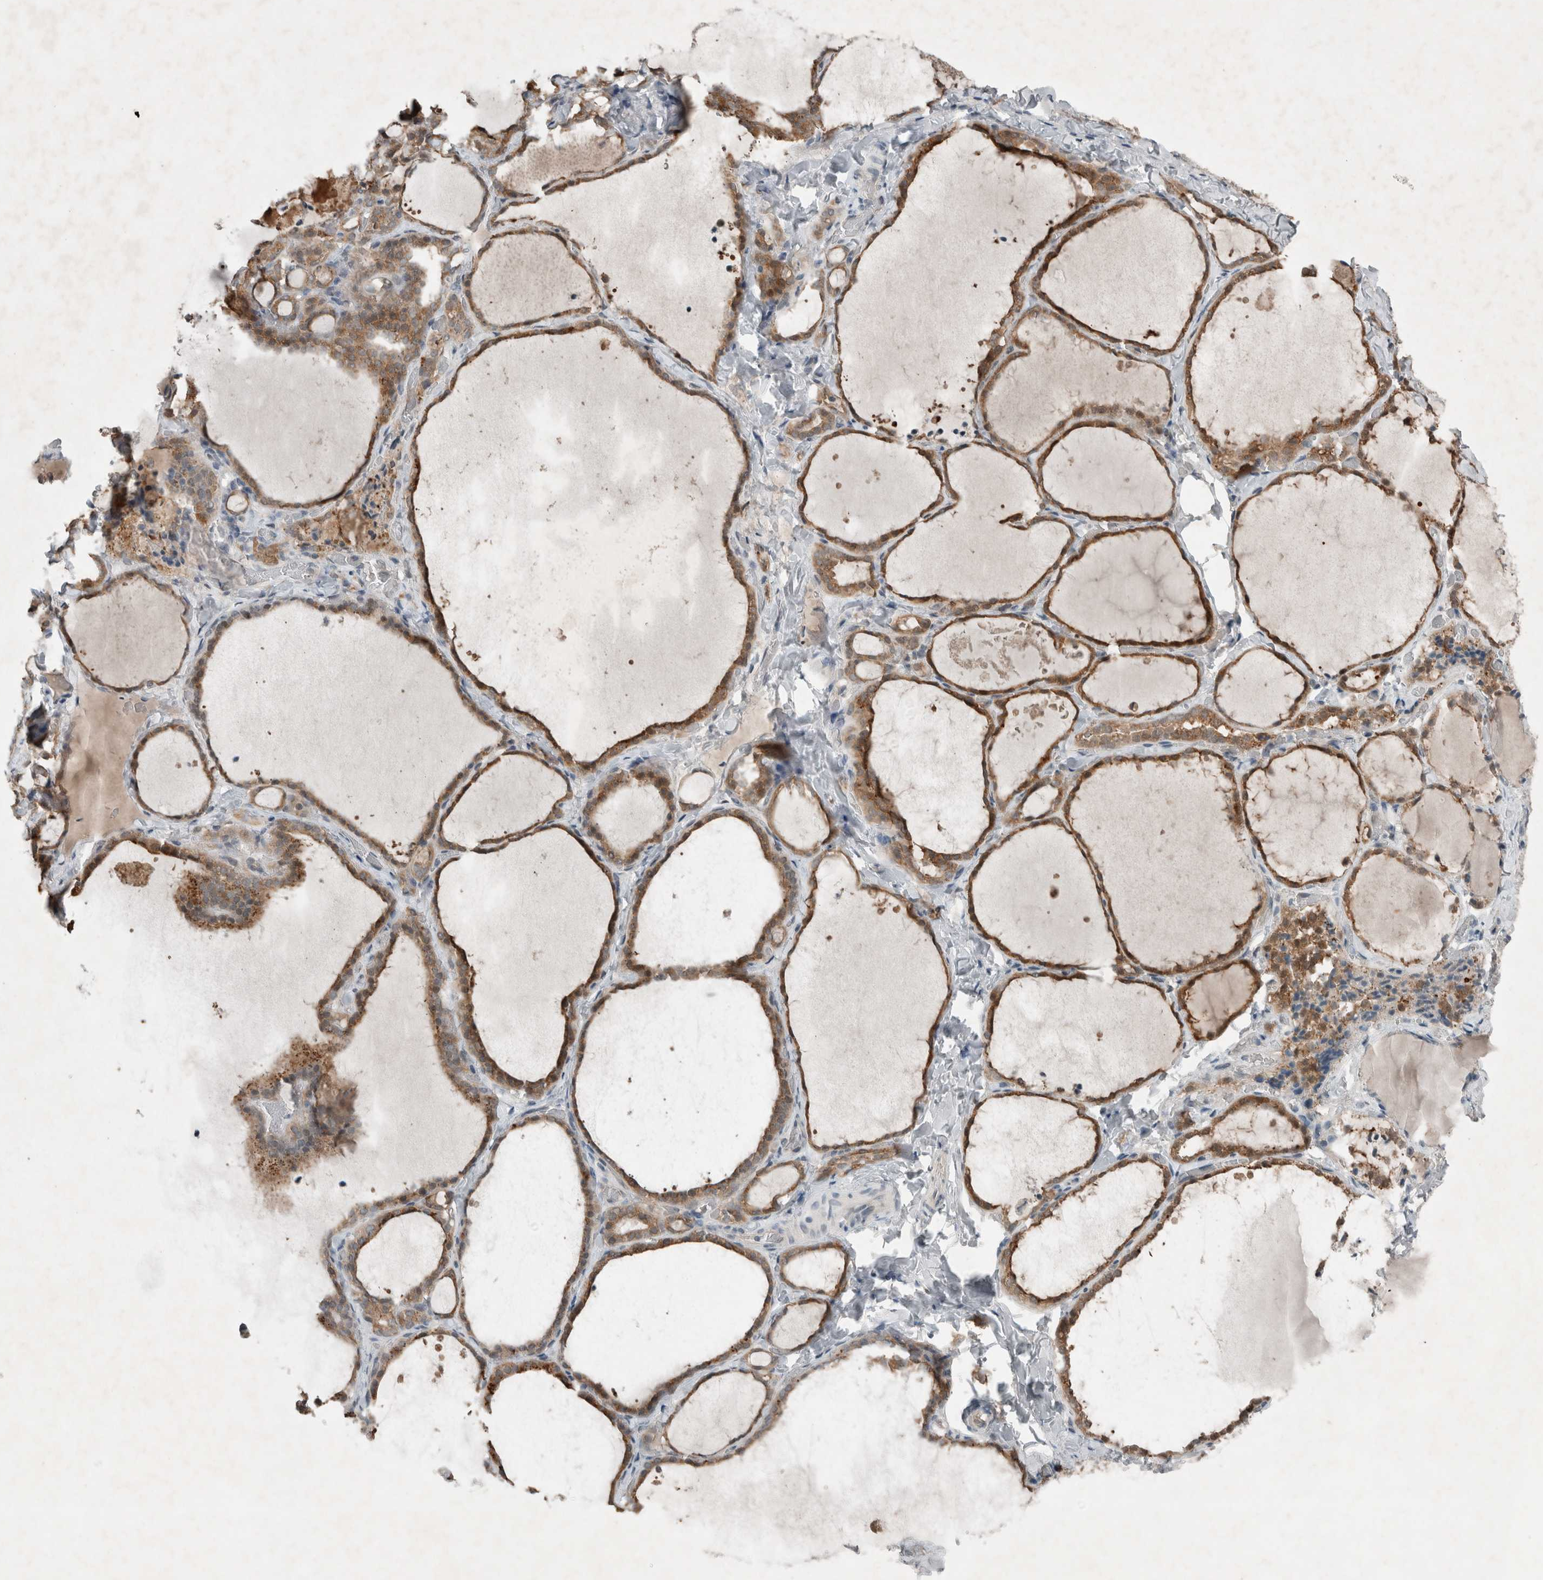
{"staining": {"intensity": "moderate", "quantity": ">75%", "location": "cytoplasmic/membranous"}, "tissue": "thyroid gland", "cell_type": "Glandular cells", "image_type": "normal", "snomed": [{"axis": "morphology", "description": "Normal tissue, NOS"}, {"axis": "topography", "description": "Thyroid gland"}], "caption": "Brown immunohistochemical staining in normal thyroid gland reveals moderate cytoplasmic/membranous expression in approximately >75% of glandular cells.", "gene": "ENSG00000285245", "patient": {"sex": "female", "age": 22}}